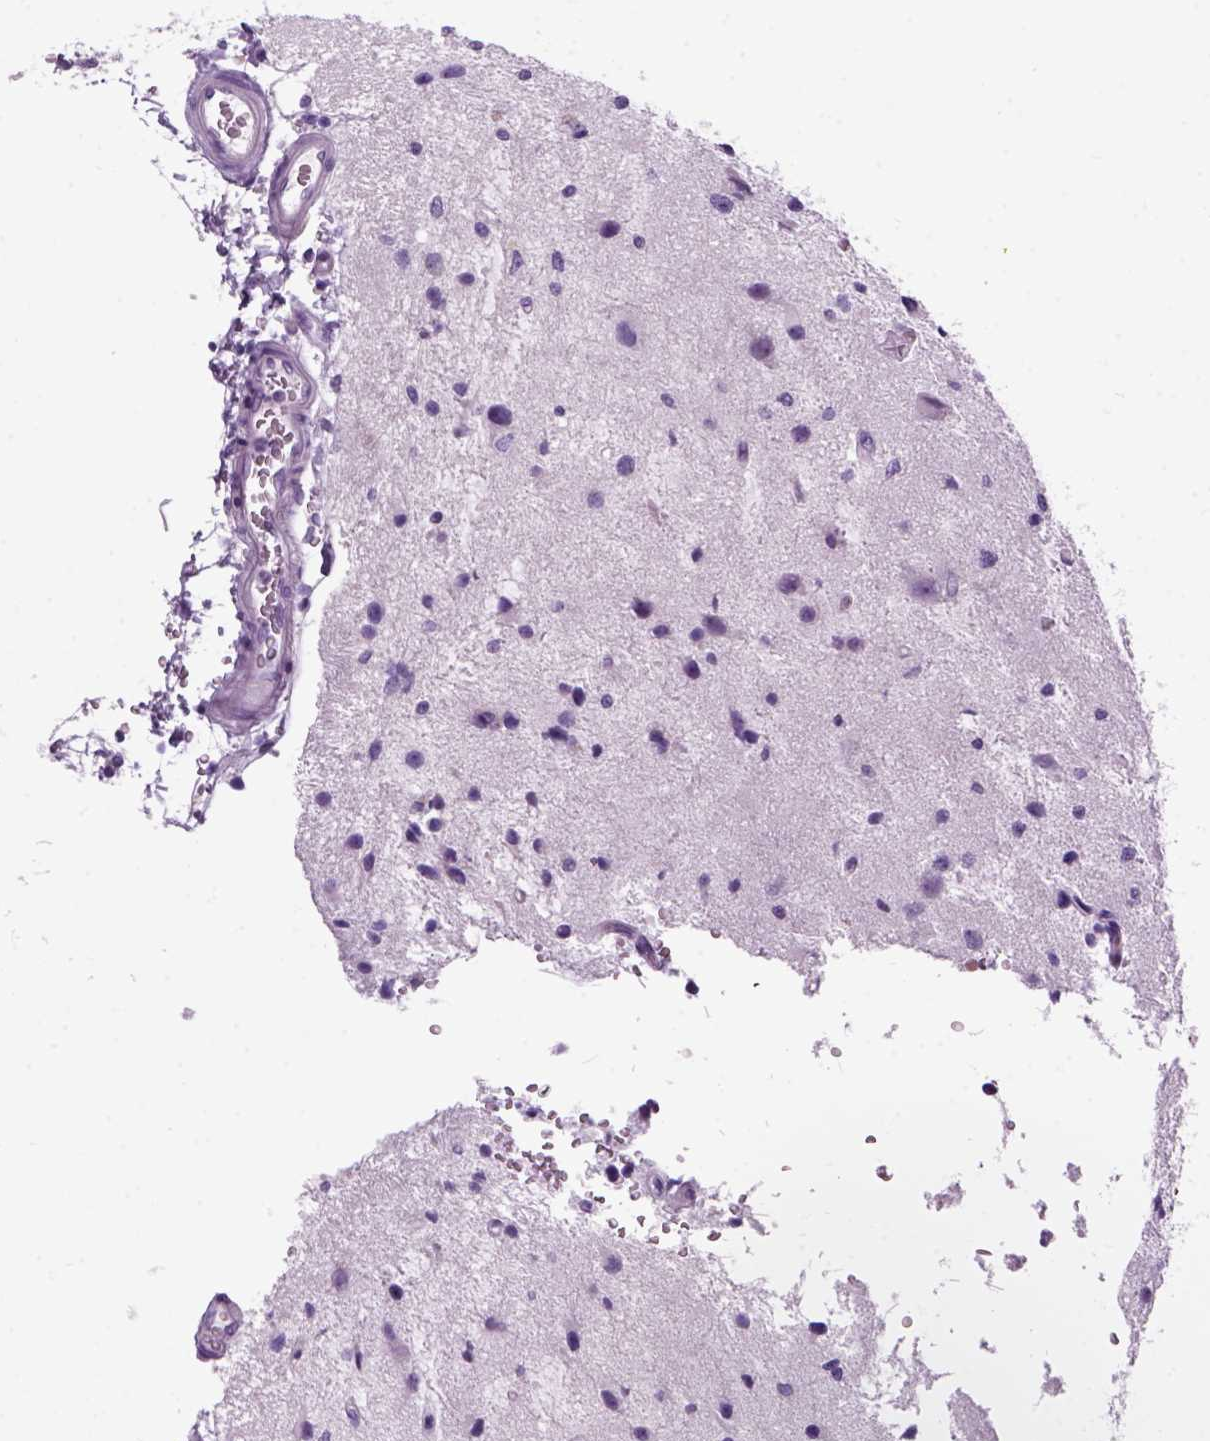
{"staining": {"intensity": "negative", "quantity": "none", "location": "none"}, "tissue": "glioma", "cell_type": "Tumor cells", "image_type": "cancer", "snomed": [{"axis": "morphology", "description": "Glioma, malignant, Low grade"}, {"axis": "topography", "description": "Brain"}], "caption": "Image shows no protein positivity in tumor cells of malignant low-grade glioma tissue. (DAB immunohistochemistry visualized using brightfield microscopy, high magnification).", "gene": "MZB1", "patient": {"sex": "female", "age": 32}}